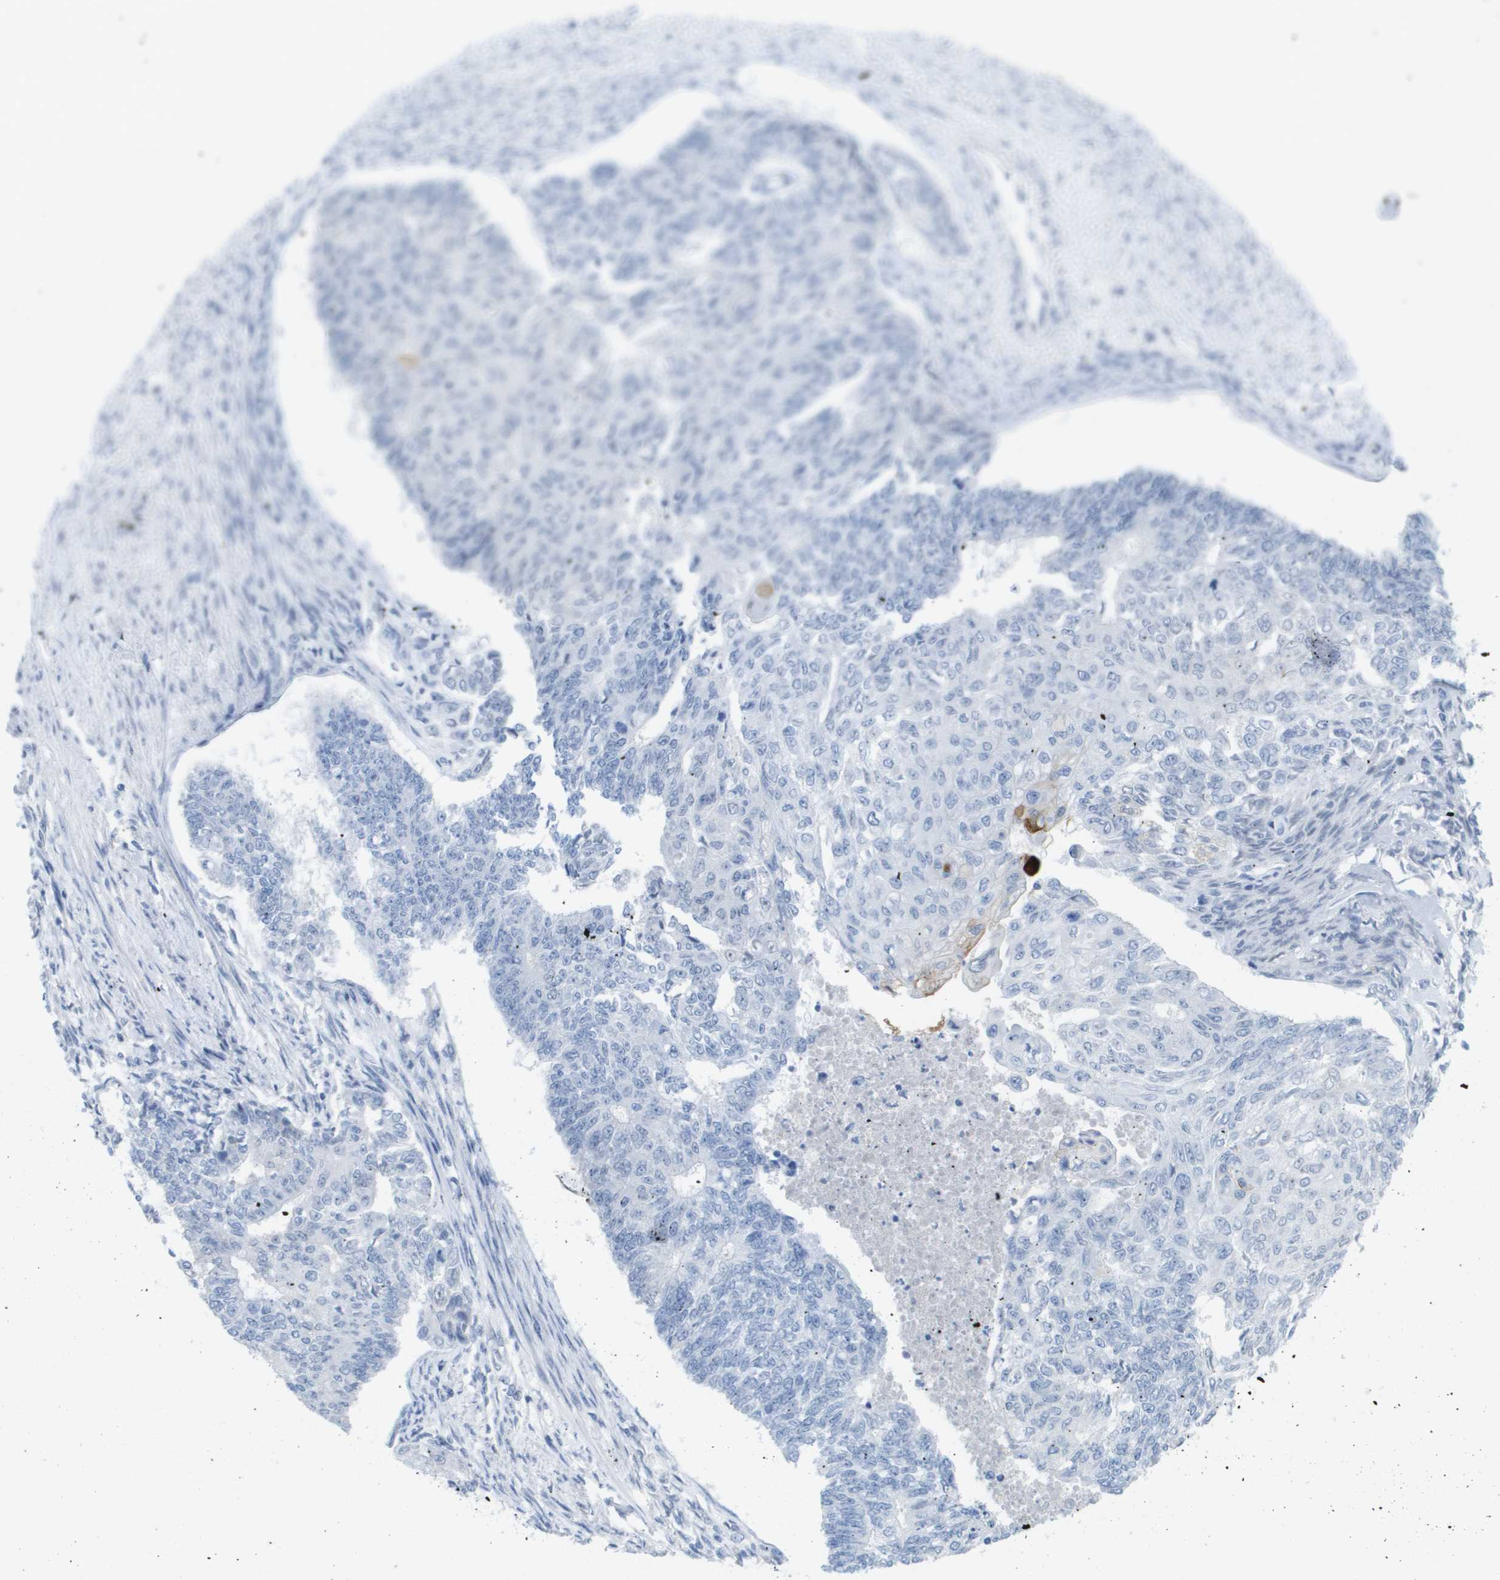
{"staining": {"intensity": "negative", "quantity": "none", "location": "none"}, "tissue": "endometrial cancer", "cell_type": "Tumor cells", "image_type": "cancer", "snomed": [{"axis": "morphology", "description": "Adenocarcinoma, NOS"}, {"axis": "topography", "description": "Endometrium"}], "caption": "This is a photomicrograph of IHC staining of endometrial adenocarcinoma, which shows no expression in tumor cells.", "gene": "TP53RK", "patient": {"sex": "female", "age": 32}}